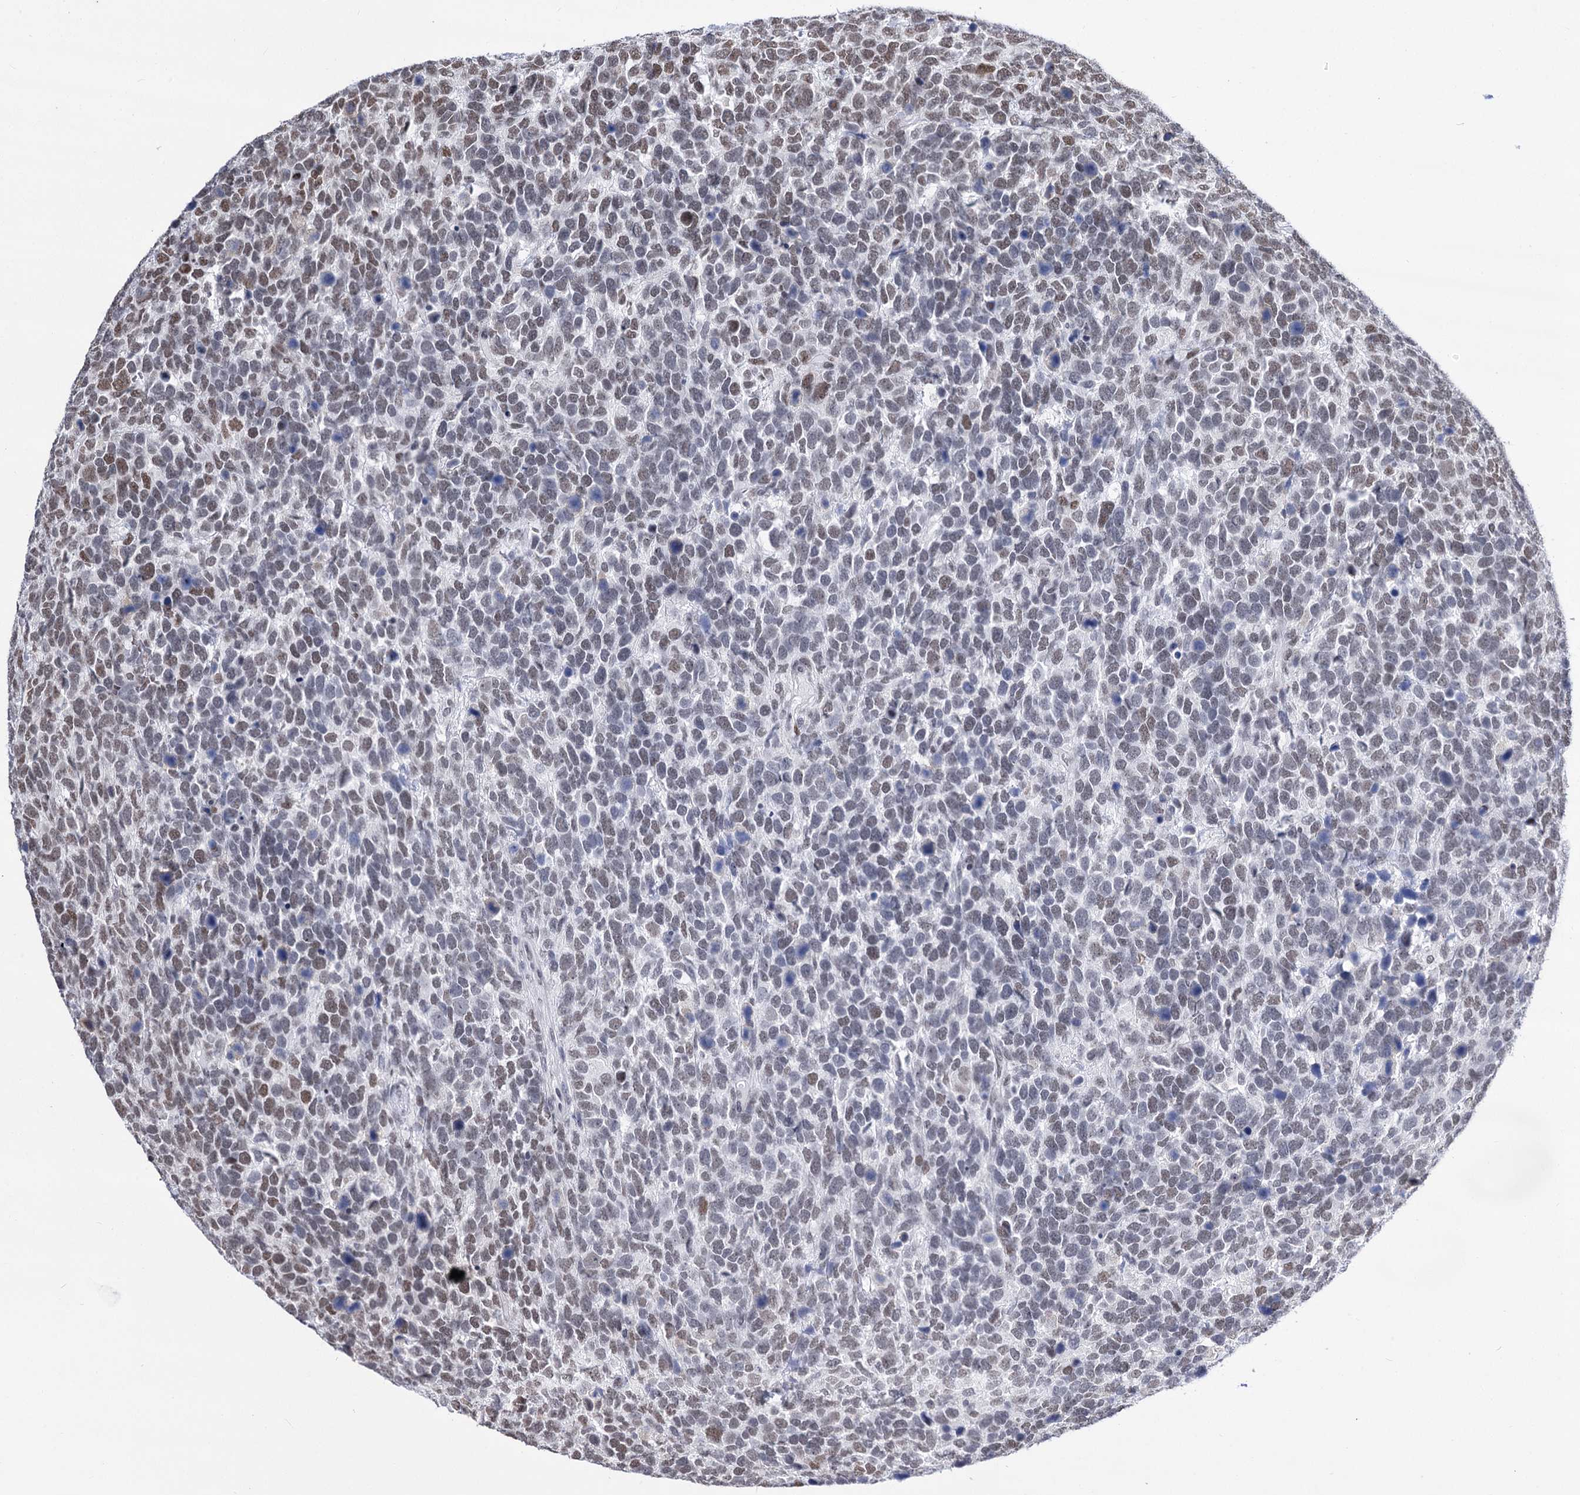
{"staining": {"intensity": "moderate", "quantity": "<25%", "location": "nuclear"}, "tissue": "urothelial cancer", "cell_type": "Tumor cells", "image_type": "cancer", "snomed": [{"axis": "morphology", "description": "Urothelial carcinoma, High grade"}, {"axis": "topography", "description": "Urinary bladder"}], "caption": "Immunohistochemistry (IHC) micrograph of neoplastic tissue: human urothelial cancer stained using IHC exhibits low levels of moderate protein expression localized specifically in the nuclear of tumor cells, appearing as a nuclear brown color.", "gene": "POU4F3", "patient": {"sex": "female", "age": 82}}